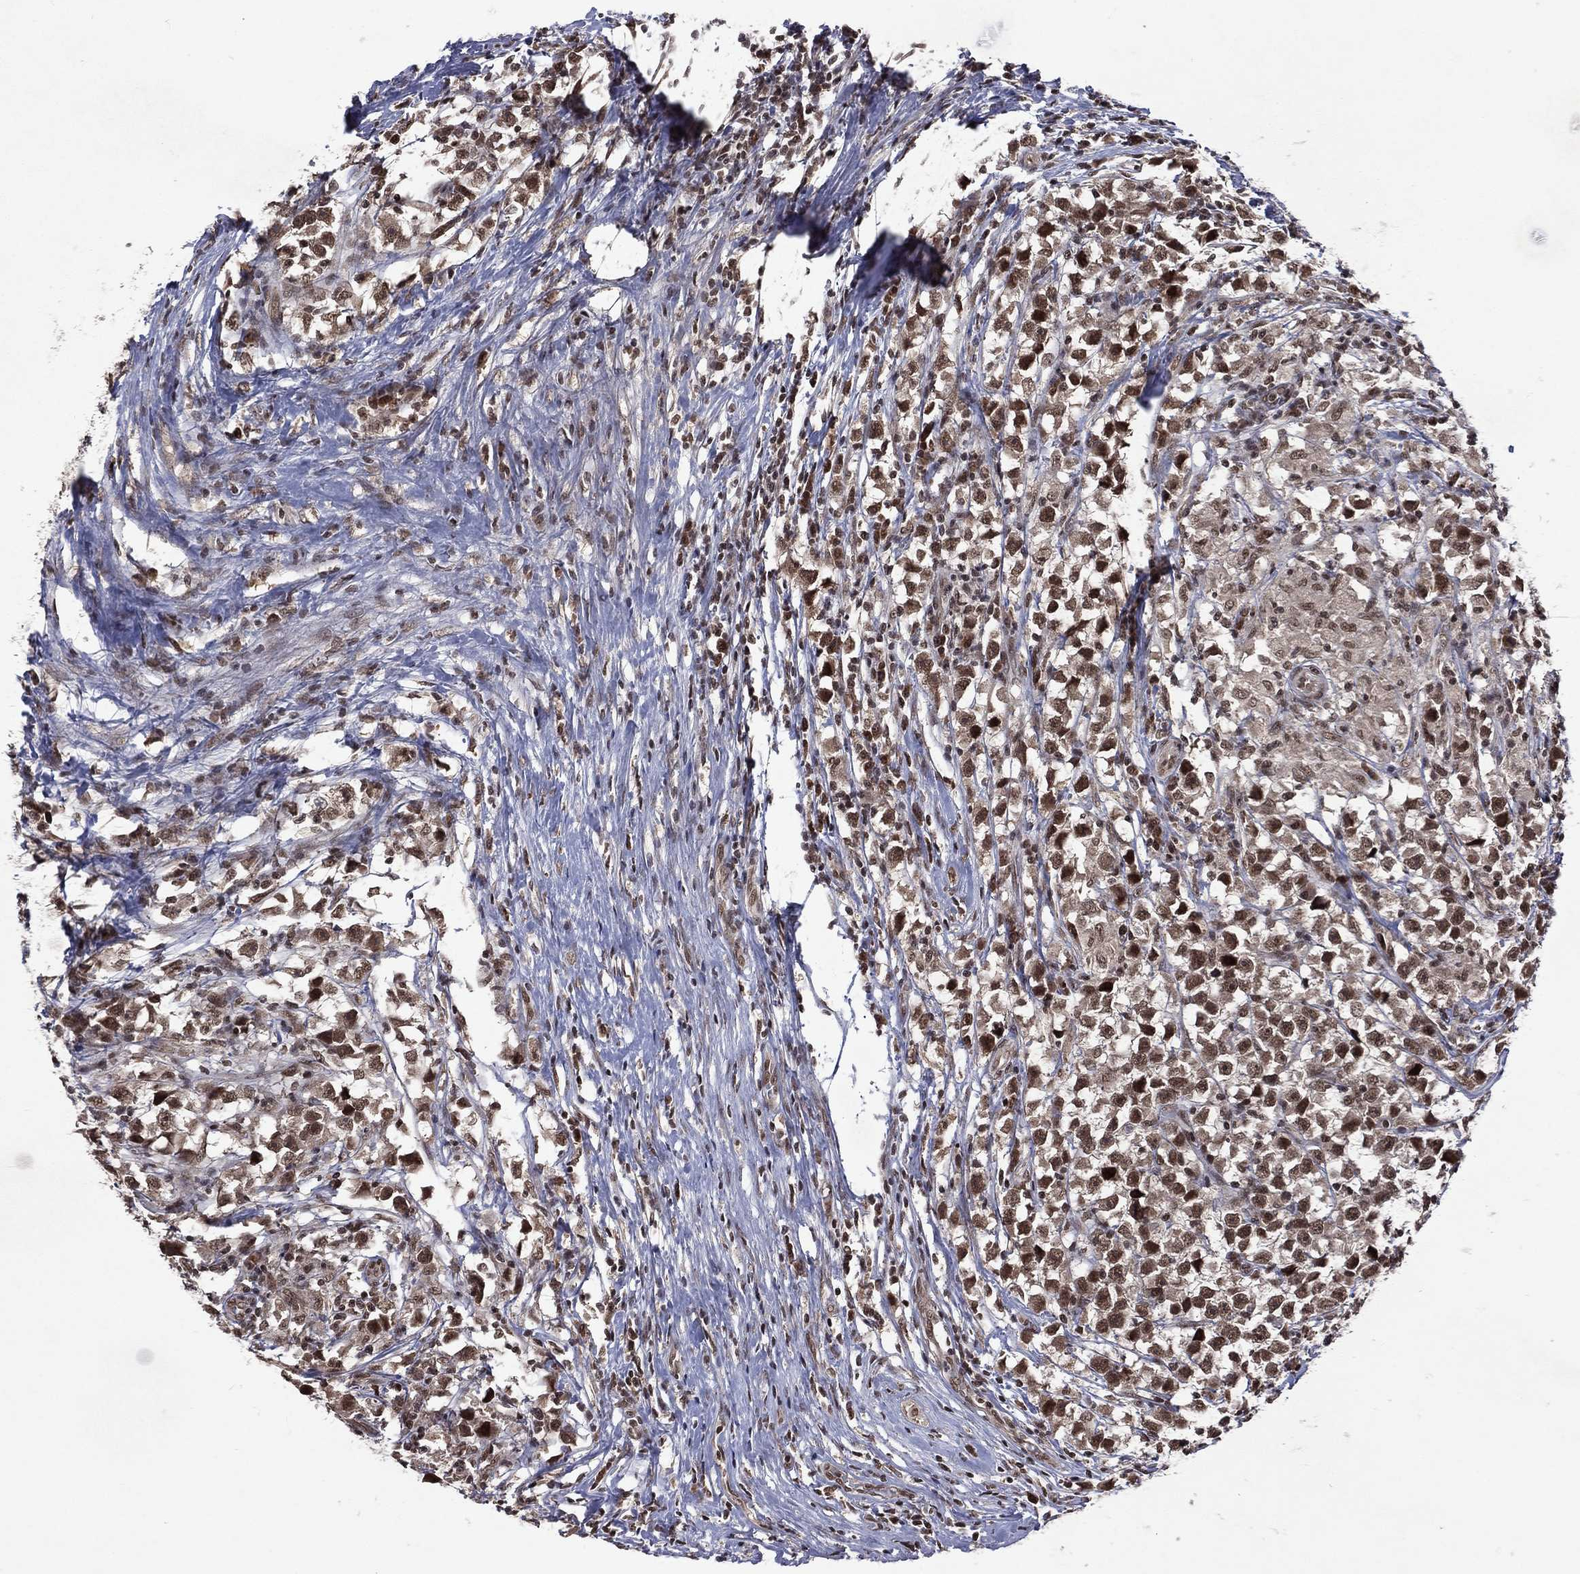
{"staining": {"intensity": "strong", "quantity": "25%-75%", "location": "nuclear"}, "tissue": "testis cancer", "cell_type": "Tumor cells", "image_type": "cancer", "snomed": [{"axis": "morphology", "description": "Seminoma, NOS"}, {"axis": "topography", "description": "Testis"}], "caption": "Protein expression analysis of seminoma (testis) shows strong nuclear expression in approximately 25%-75% of tumor cells. (DAB IHC, brown staining for protein, blue staining for nuclei).", "gene": "DMAP1", "patient": {"sex": "male", "age": 33}}